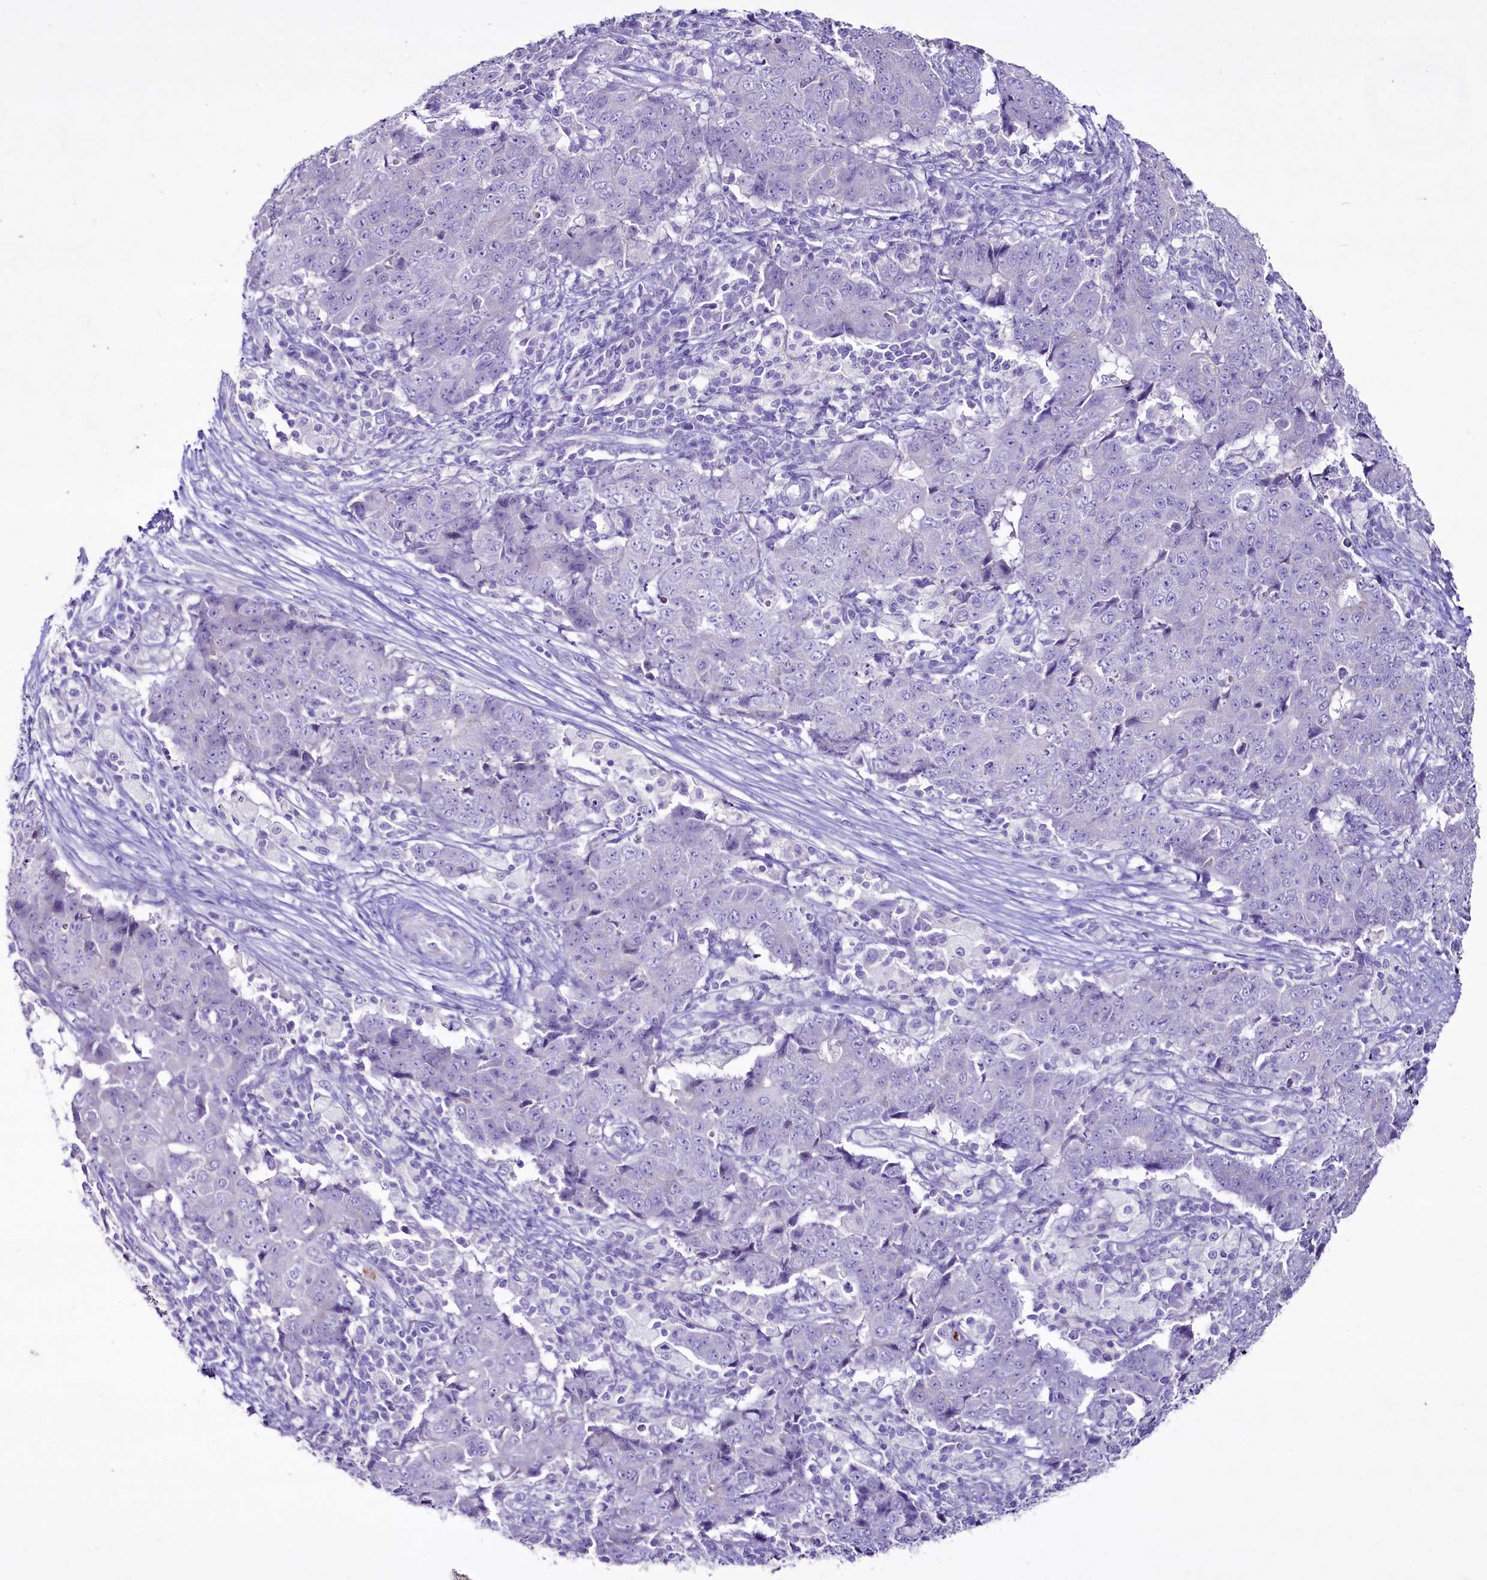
{"staining": {"intensity": "negative", "quantity": "none", "location": "none"}, "tissue": "ovarian cancer", "cell_type": "Tumor cells", "image_type": "cancer", "snomed": [{"axis": "morphology", "description": "Carcinoma, endometroid"}, {"axis": "topography", "description": "Ovary"}], "caption": "Tumor cells are negative for brown protein staining in ovarian endometroid carcinoma. The staining is performed using DAB (3,3'-diaminobenzidine) brown chromogen with nuclei counter-stained in using hematoxylin.", "gene": "FAM209B", "patient": {"sex": "female", "age": 42}}